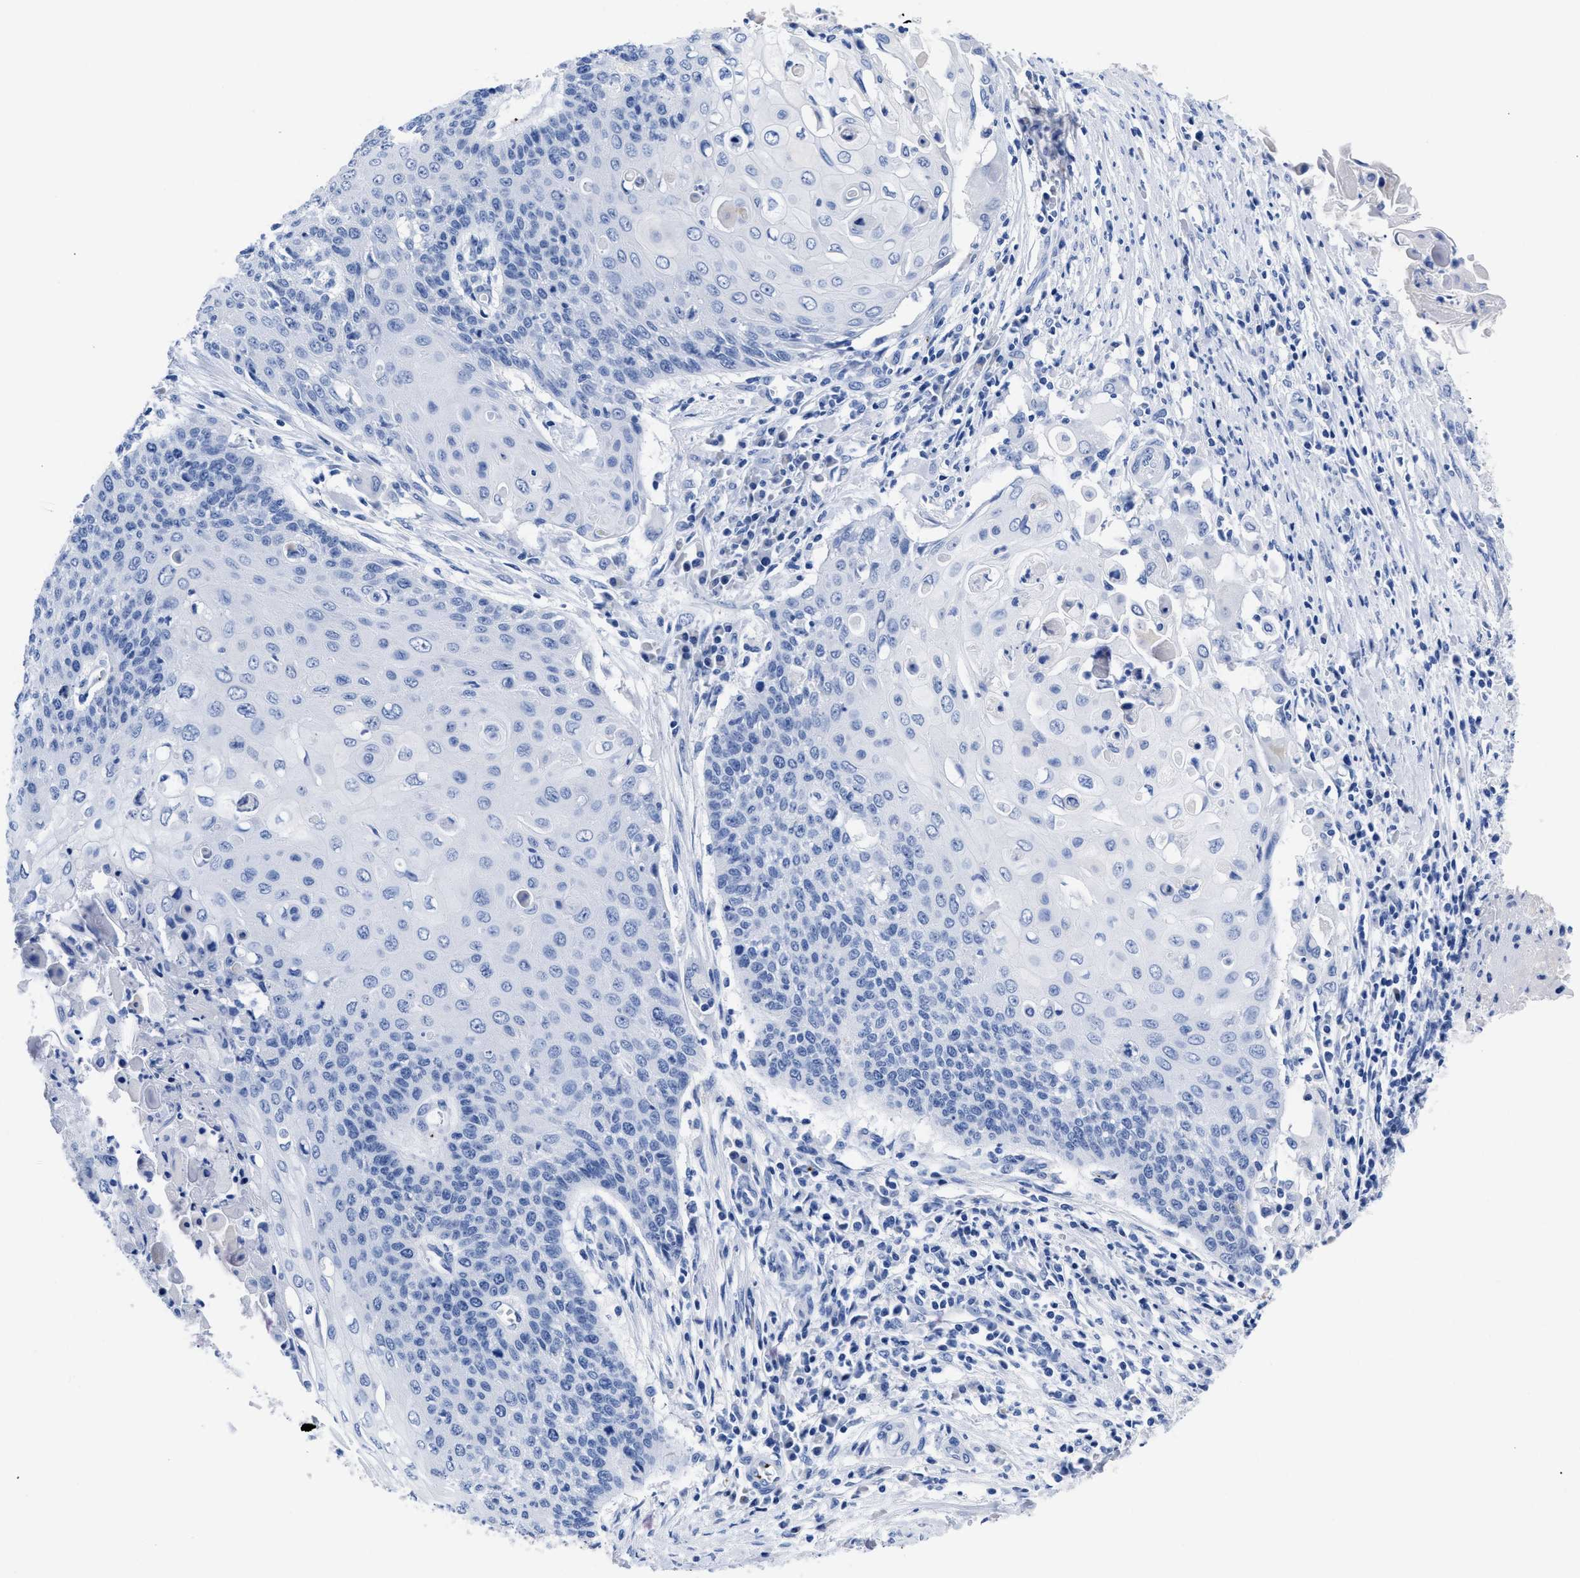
{"staining": {"intensity": "negative", "quantity": "none", "location": "none"}, "tissue": "cervical cancer", "cell_type": "Tumor cells", "image_type": "cancer", "snomed": [{"axis": "morphology", "description": "Squamous cell carcinoma, NOS"}, {"axis": "topography", "description": "Cervix"}], "caption": "DAB (3,3'-diaminobenzidine) immunohistochemical staining of human cervical cancer exhibits no significant staining in tumor cells.", "gene": "TREML1", "patient": {"sex": "female", "age": 39}}